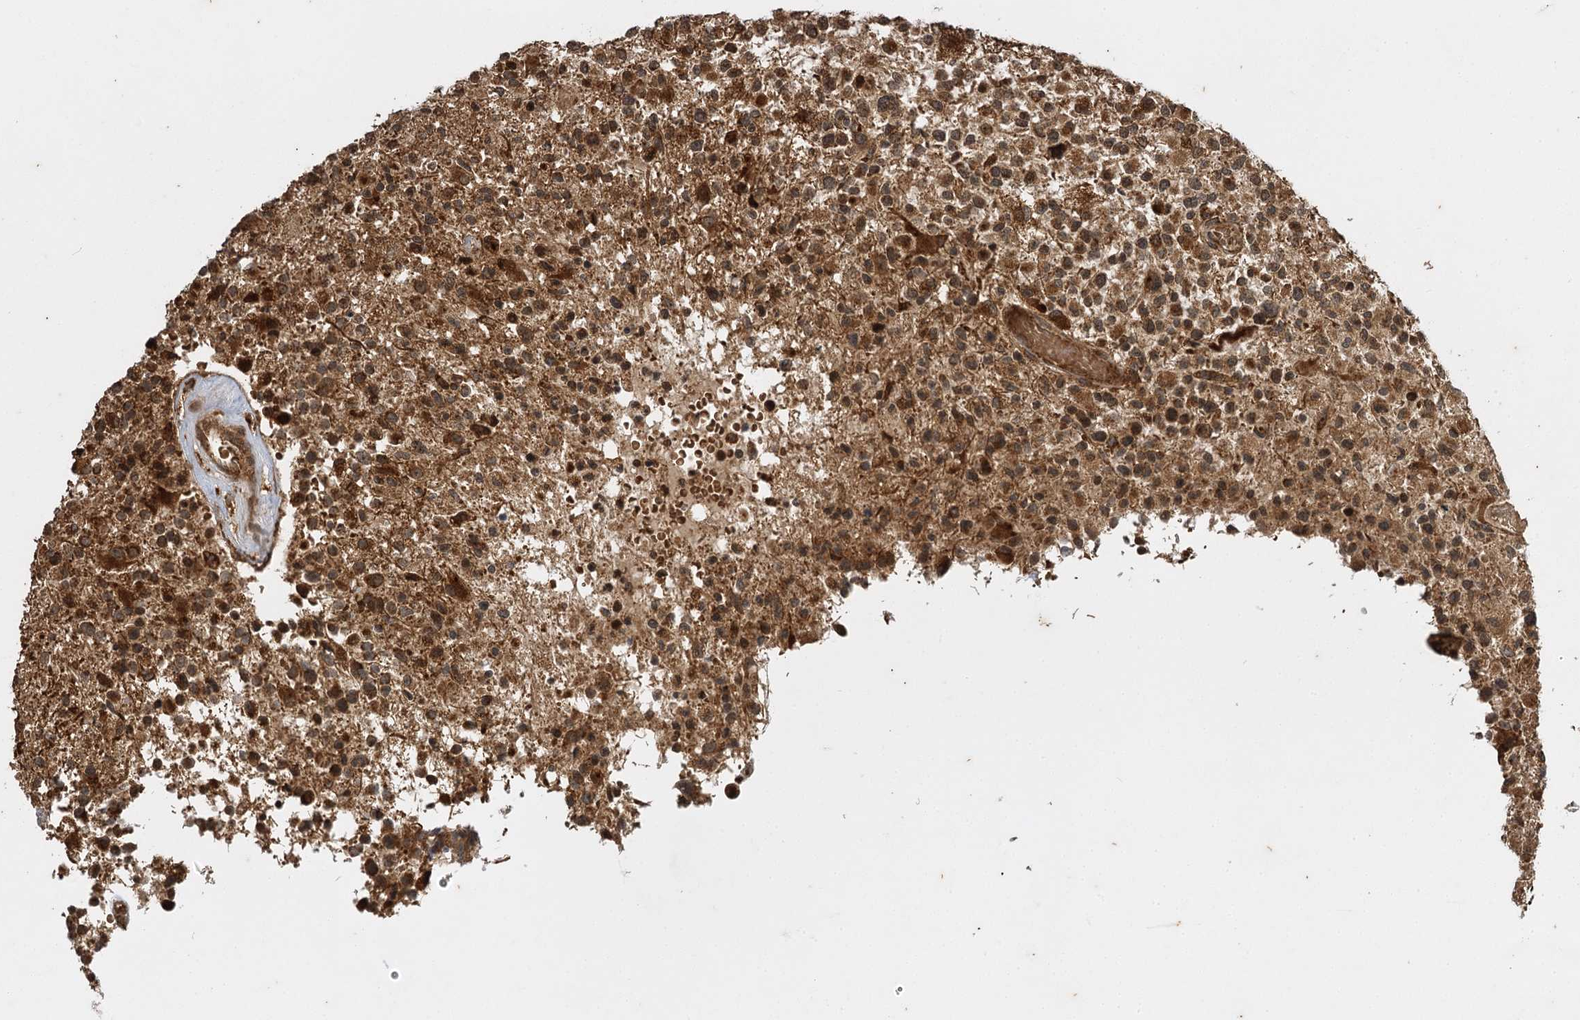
{"staining": {"intensity": "strong", "quantity": "25%-75%", "location": "cytoplasmic/membranous,nuclear"}, "tissue": "glioma", "cell_type": "Tumor cells", "image_type": "cancer", "snomed": [{"axis": "morphology", "description": "Glioma, malignant, High grade"}, {"axis": "morphology", "description": "Glioblastoma, NOS"}, {"axis": "topography", "description": "Brain"}], "caption": "Tumor cells show high levels of strong cytoplasmic/membranous and nuclear staining in approximately 25%-75% of cells in malignant glioma (high-grade). (DAB (3,3'-diaminobenzidine) IHC, brown staining for protein, blue staining for nuclei).", "gene": "IL11RA", "patient": {"sex": "male", "age": 60}}